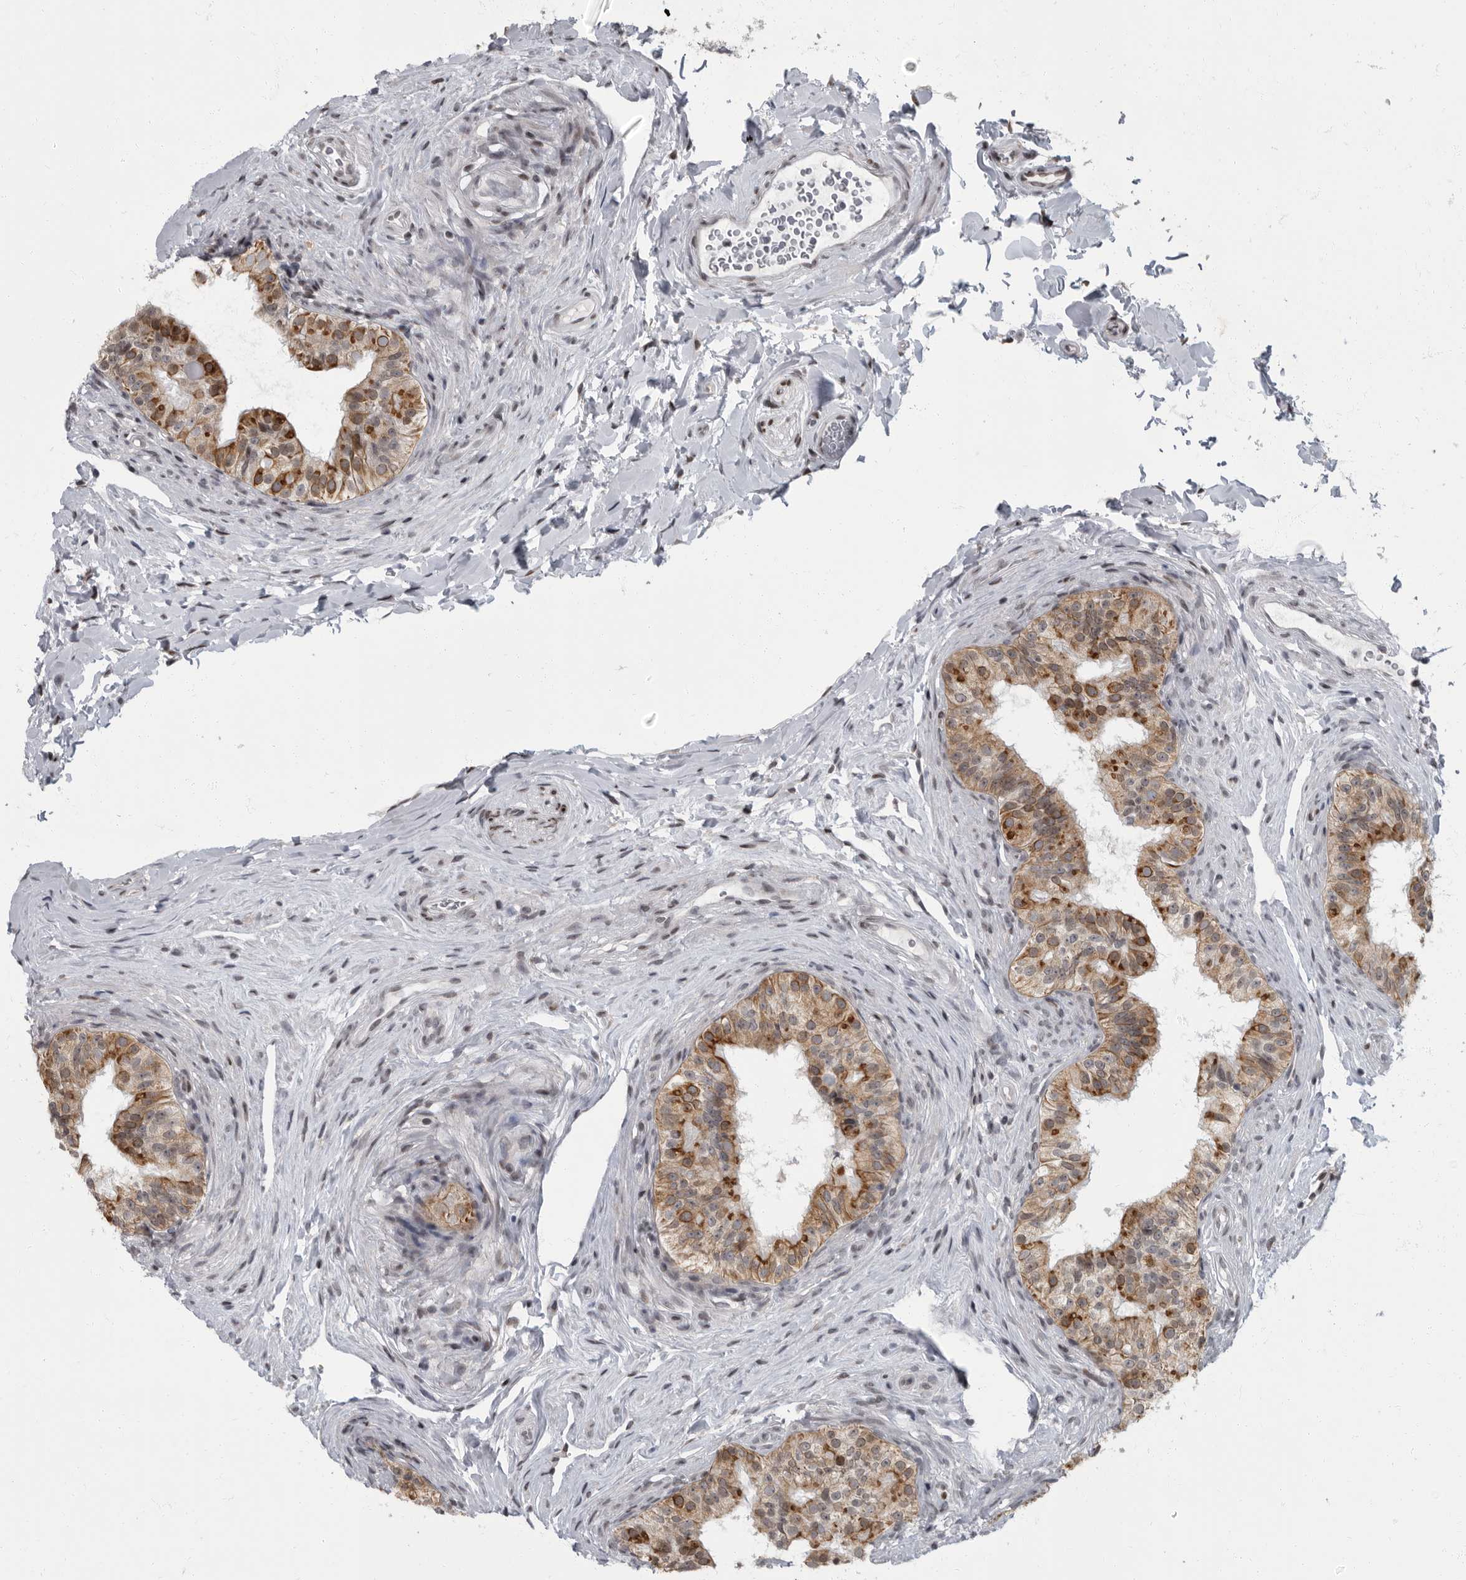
{"staining": {"intensity": "moderate", "quantity": ">75%", "location": "cytoplasmic/membranous"}, "tissue": "epididymis", "cell_type": "Glandular cells", "image_type": "normal", "snomed": [{"axis": "morphology", "description": "Normal tissue, NOS"}, {"axis": "topography", "description": "Epididymis"}], "caption": "Epididymis stained with immunohistochemistry (IHC) shows moderate cytoplasmic/membranous expression in approximately >75% of glandular cells. The staining was performed using DAB to visualize the protein expression in brown, while the nuclei were stained in blue with hematoxylin (Magnification: 20x).", "gene": "EVI5", "patient": {"sex": "male", "age": 49}}